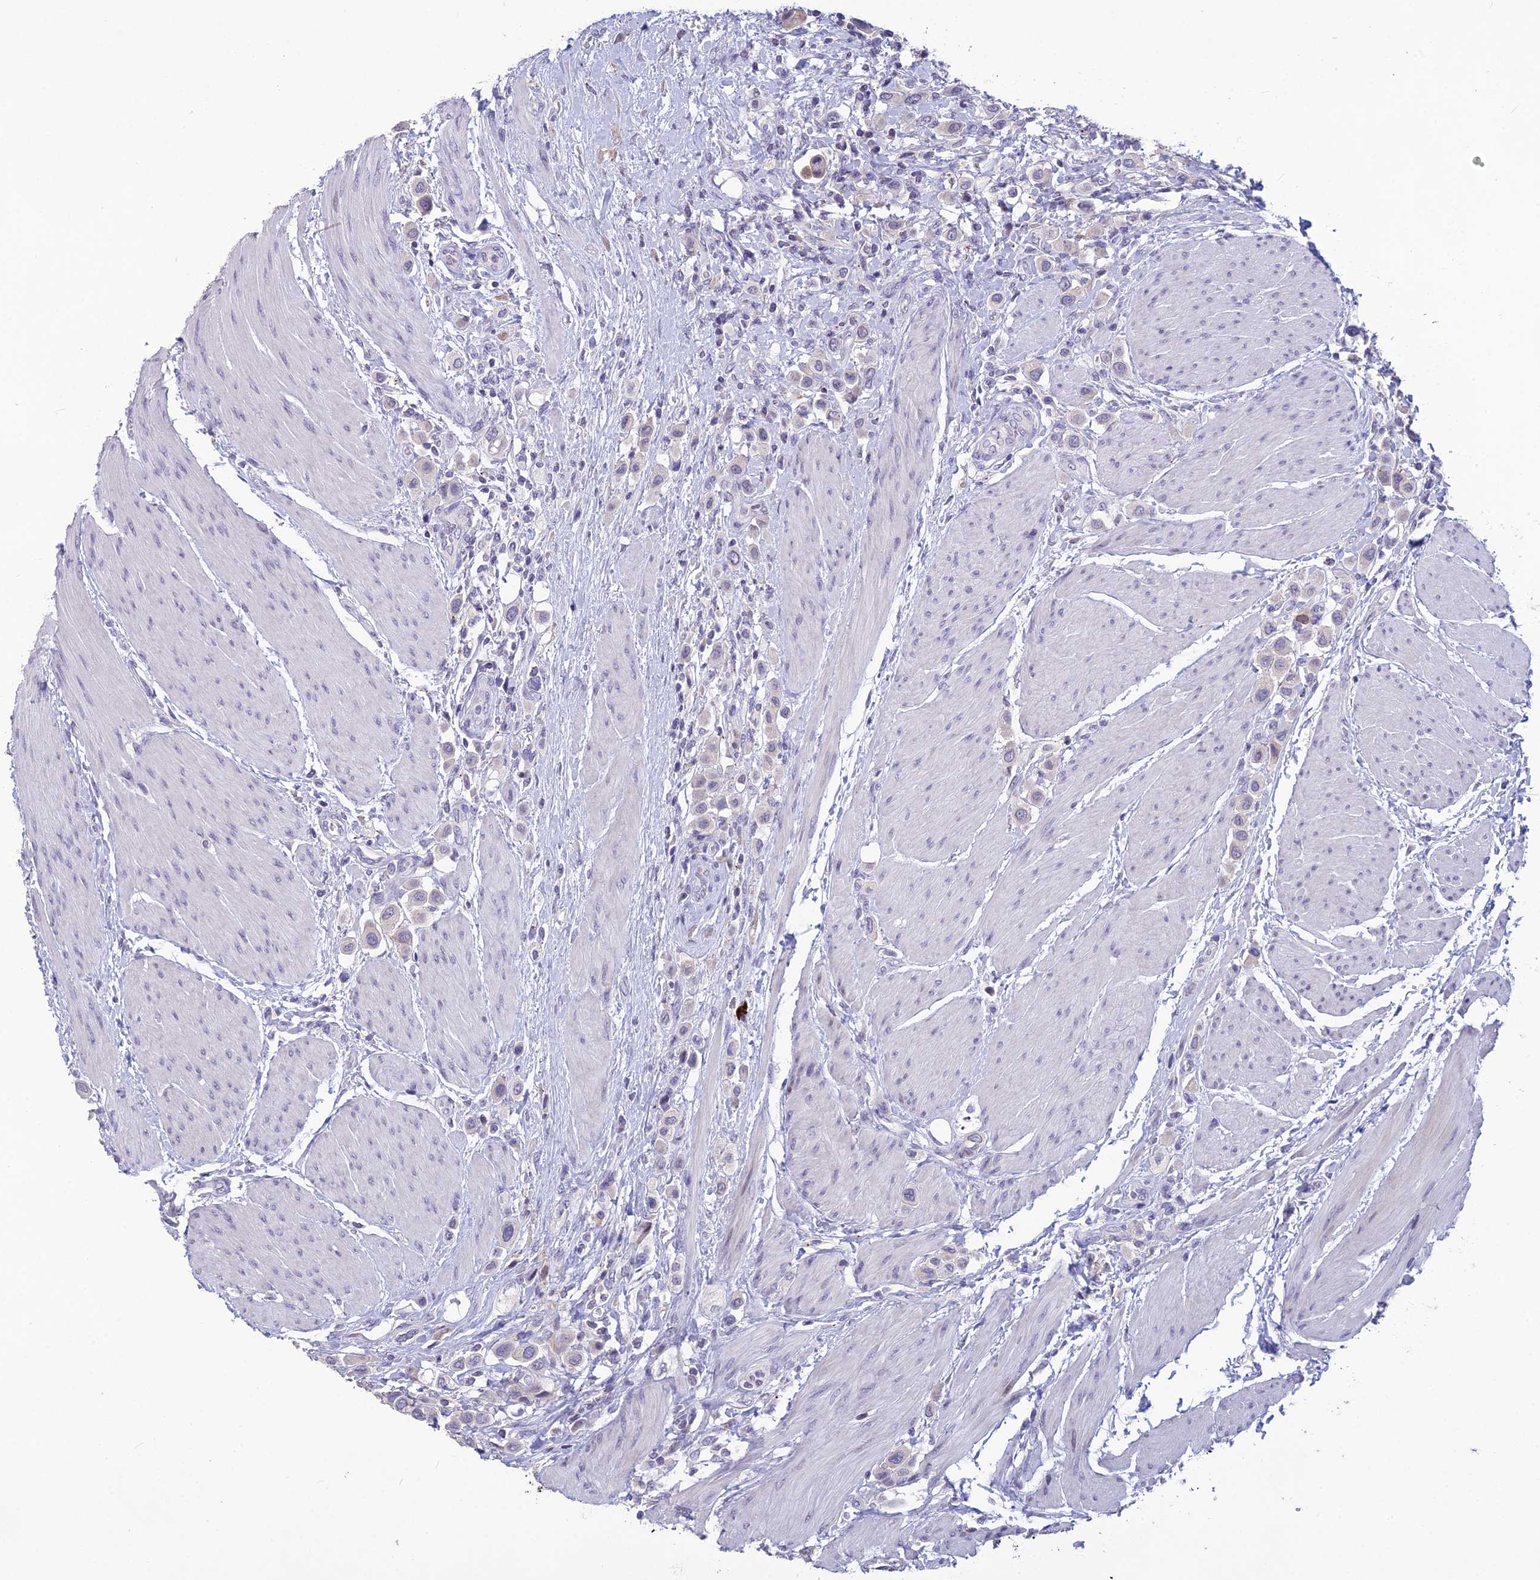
{"staining": {"intensity": "negative", "quantity": "none", "location": "none"}, "tissue": "urothelial cancer", "cell_type": "Tumor cells", "image_type": "cancer", "snomed": [{"axis": "morphology", "description": "Urothelial carcinoma, High grade"}, {"axis": "topography", "description": "Urinary bladder"}], "caption": "There is no significant staining in tumor cells of high-grade urothelial carcinoma.", "gene": "TMEM134", "patient": {"sex": "male", "age": 50}}